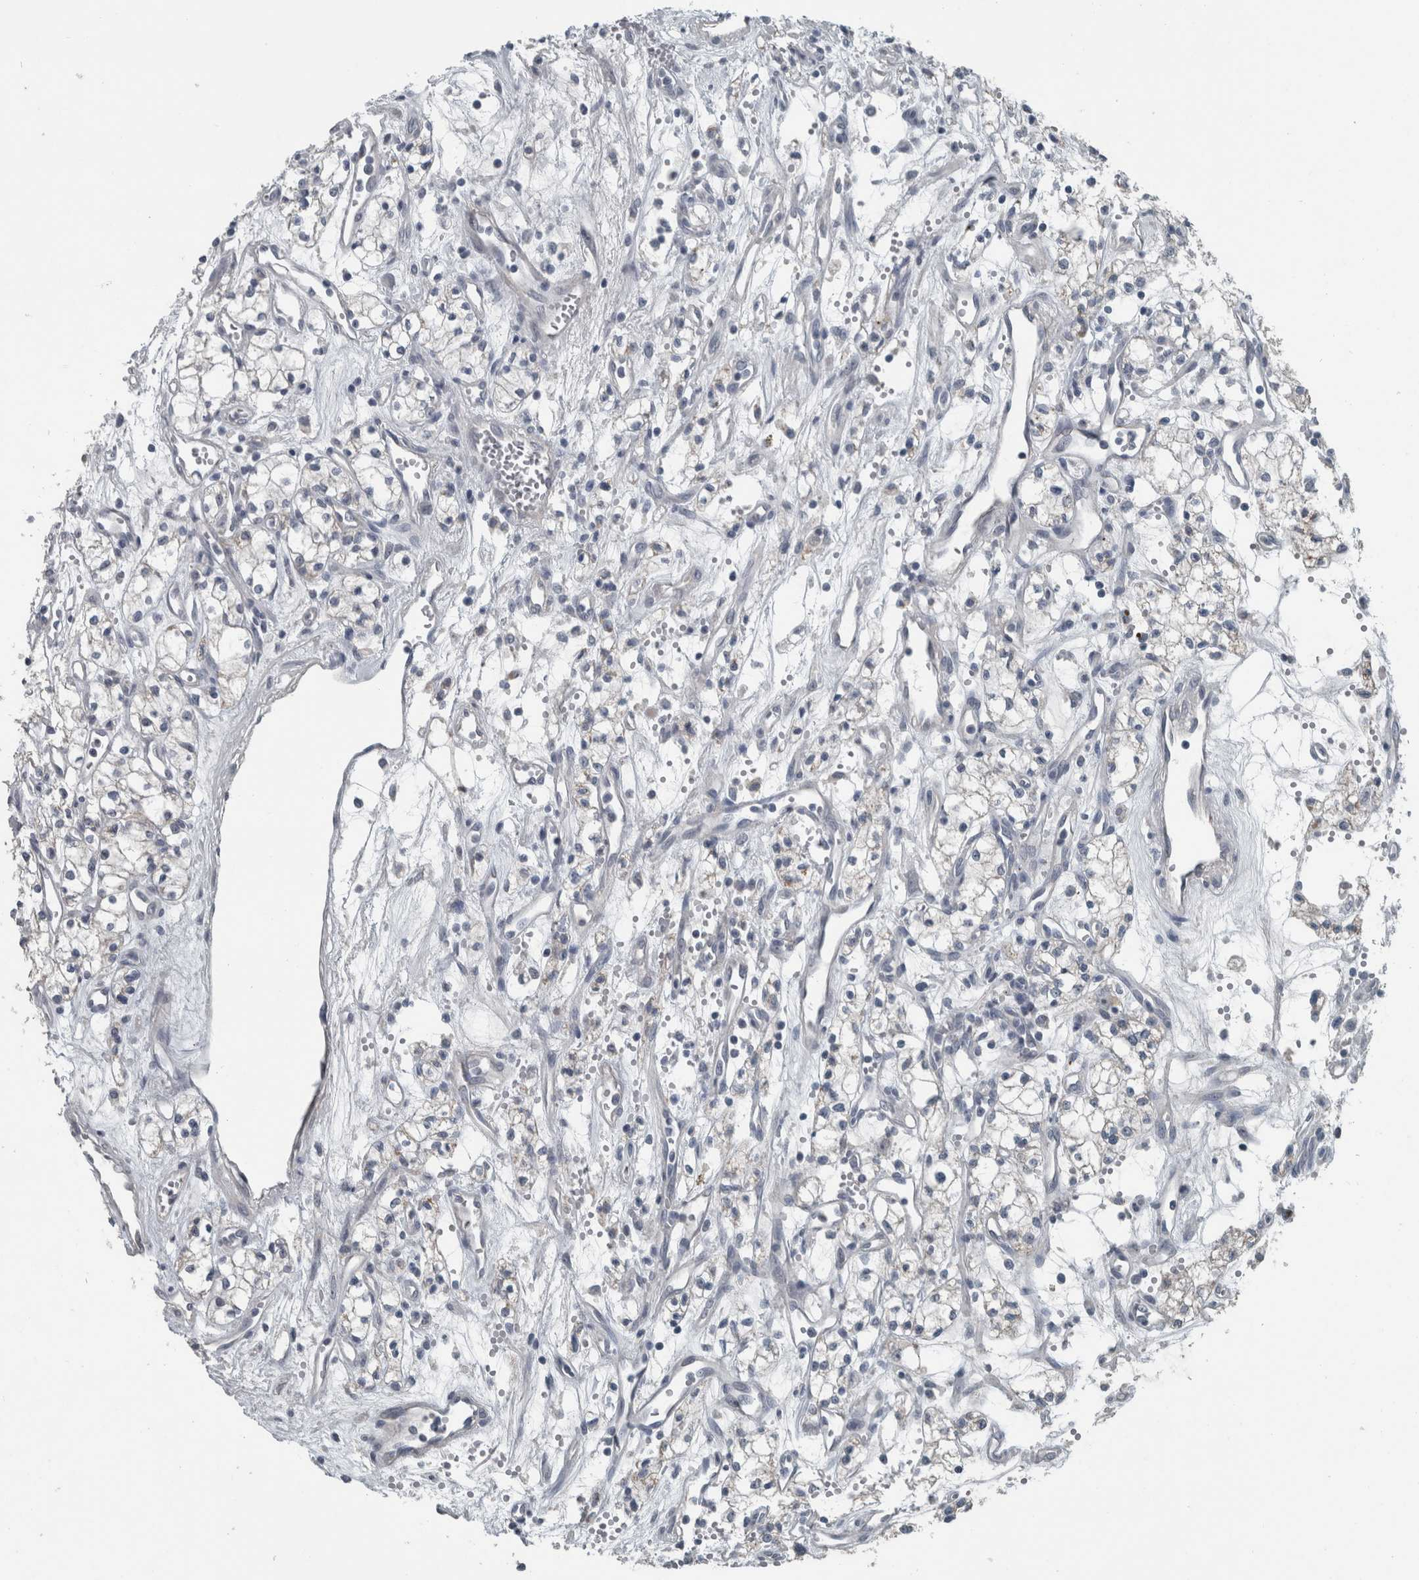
{"staining": {"intensity": "negative", "quantity": "none", "location": "none"}, "tissue": "renal cancer", "cell_type": "Tumor cells", "image_type": "cancer", "snomed": [{"axis": "morphology", "description": "Adenocarcinoma, NOS"}, {"axis": "topography", "description": "Kidney"}], "caption": "Tumor cells show no significant expression in renal cancer (adenocarcinoma). (DAB immunohistochemistry (IHC) visualized using brightfield microscopy, high magnification).", "gene": "KRT20", "patient": {"sex": "male", "age": 59}}